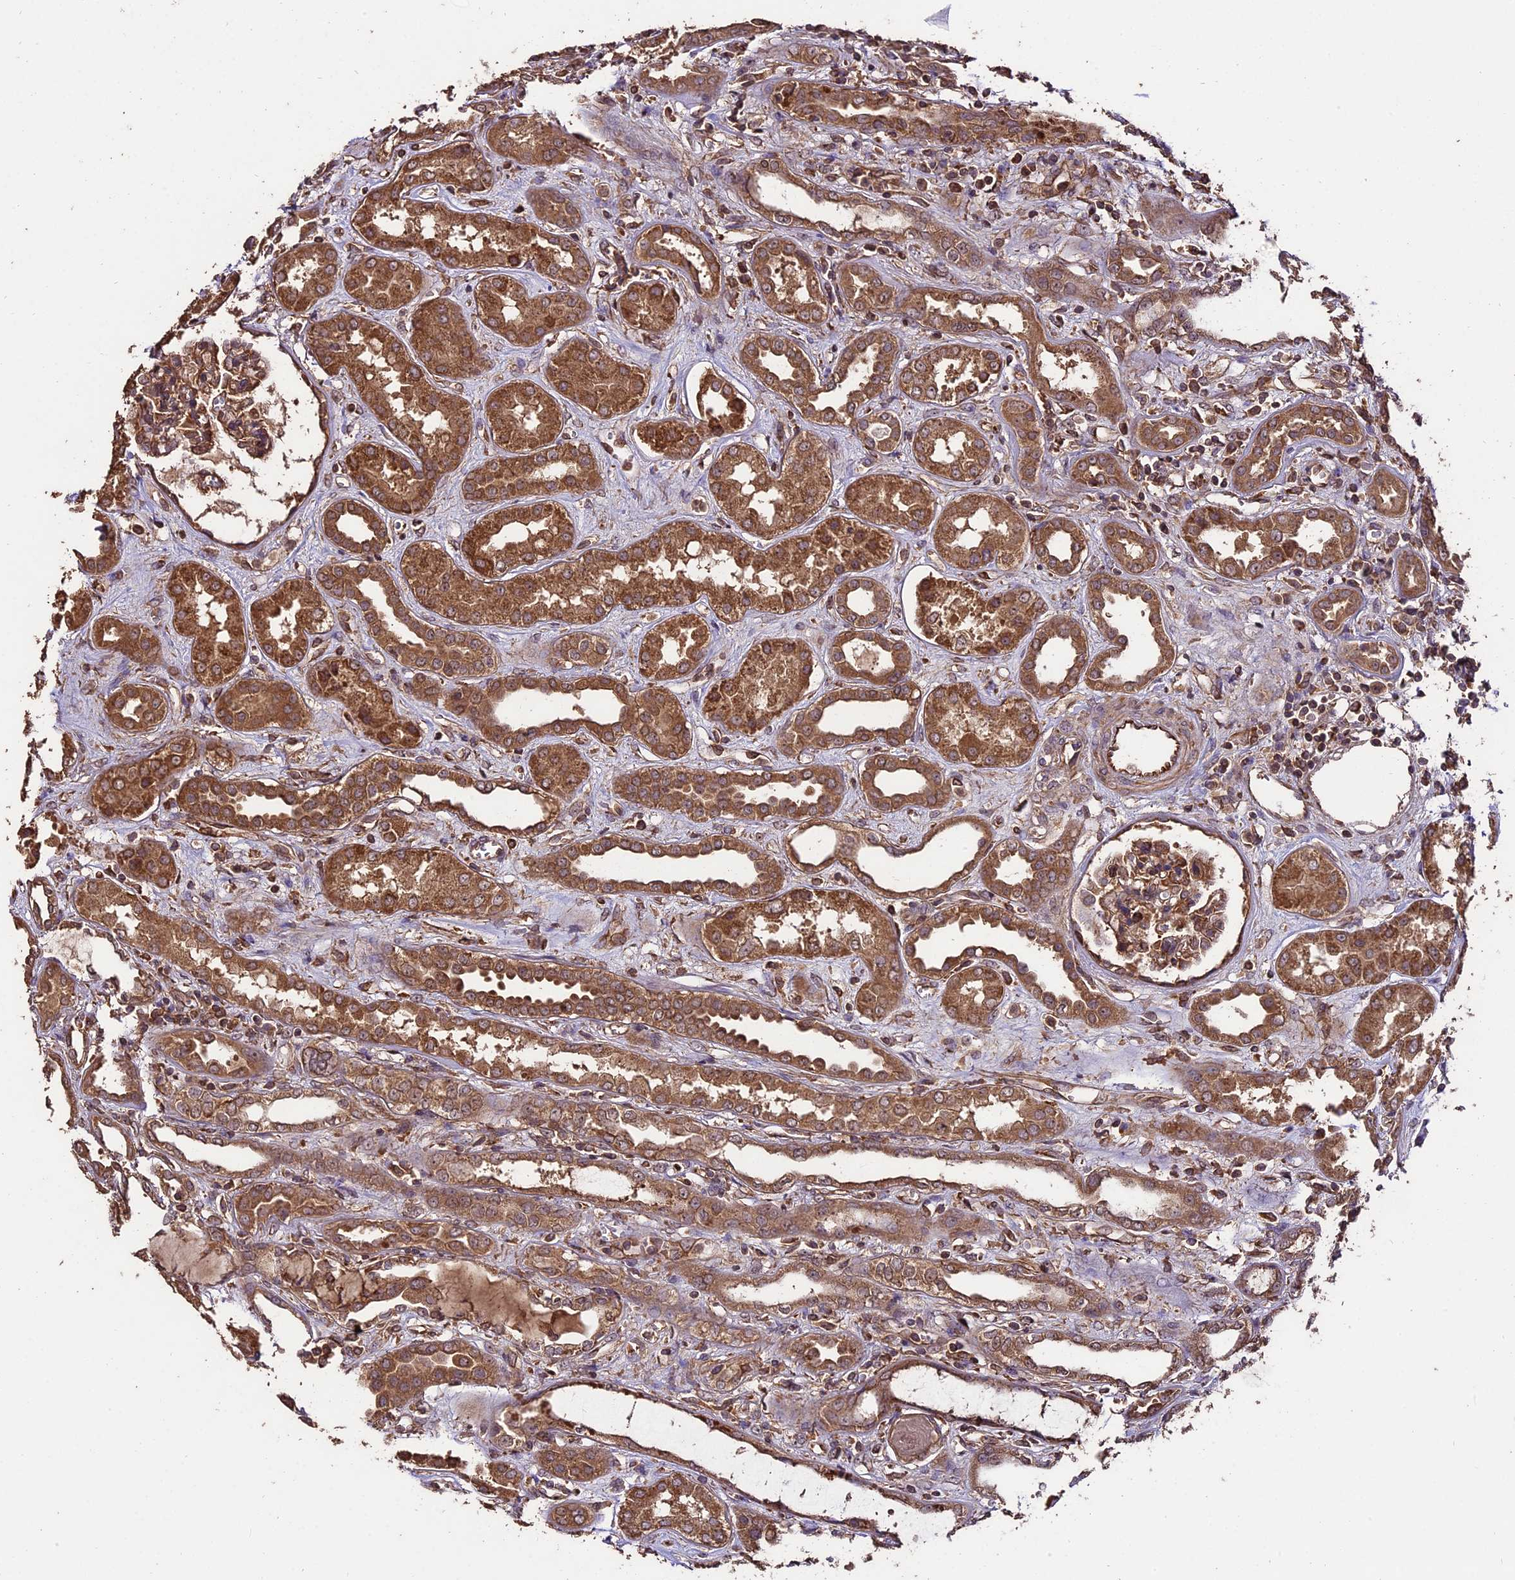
{"staining": {"intensity": "moderate", "quantity": "25%-75%", "location": "cytoplasmic/membranous"}, "tissue": "kidney", "cell_type": "Cells in glomeruli", "image_type": "normal", "snomed": [{"axis": "morphology", "description": "Normal tissue, NOS"}, {"axis": "topography", "description": "Kidney"}], "caption": "Kidney stained with IHC exhibits moderate cytoplasmic/membranous expression in approximately 25%-75% of cells in glomeruli. Immunohistochemistry stains the protein in brown and the nuclei are stained blue.", "gene": "TTLL10", "patient": {"sex": "male", "age": 59}}